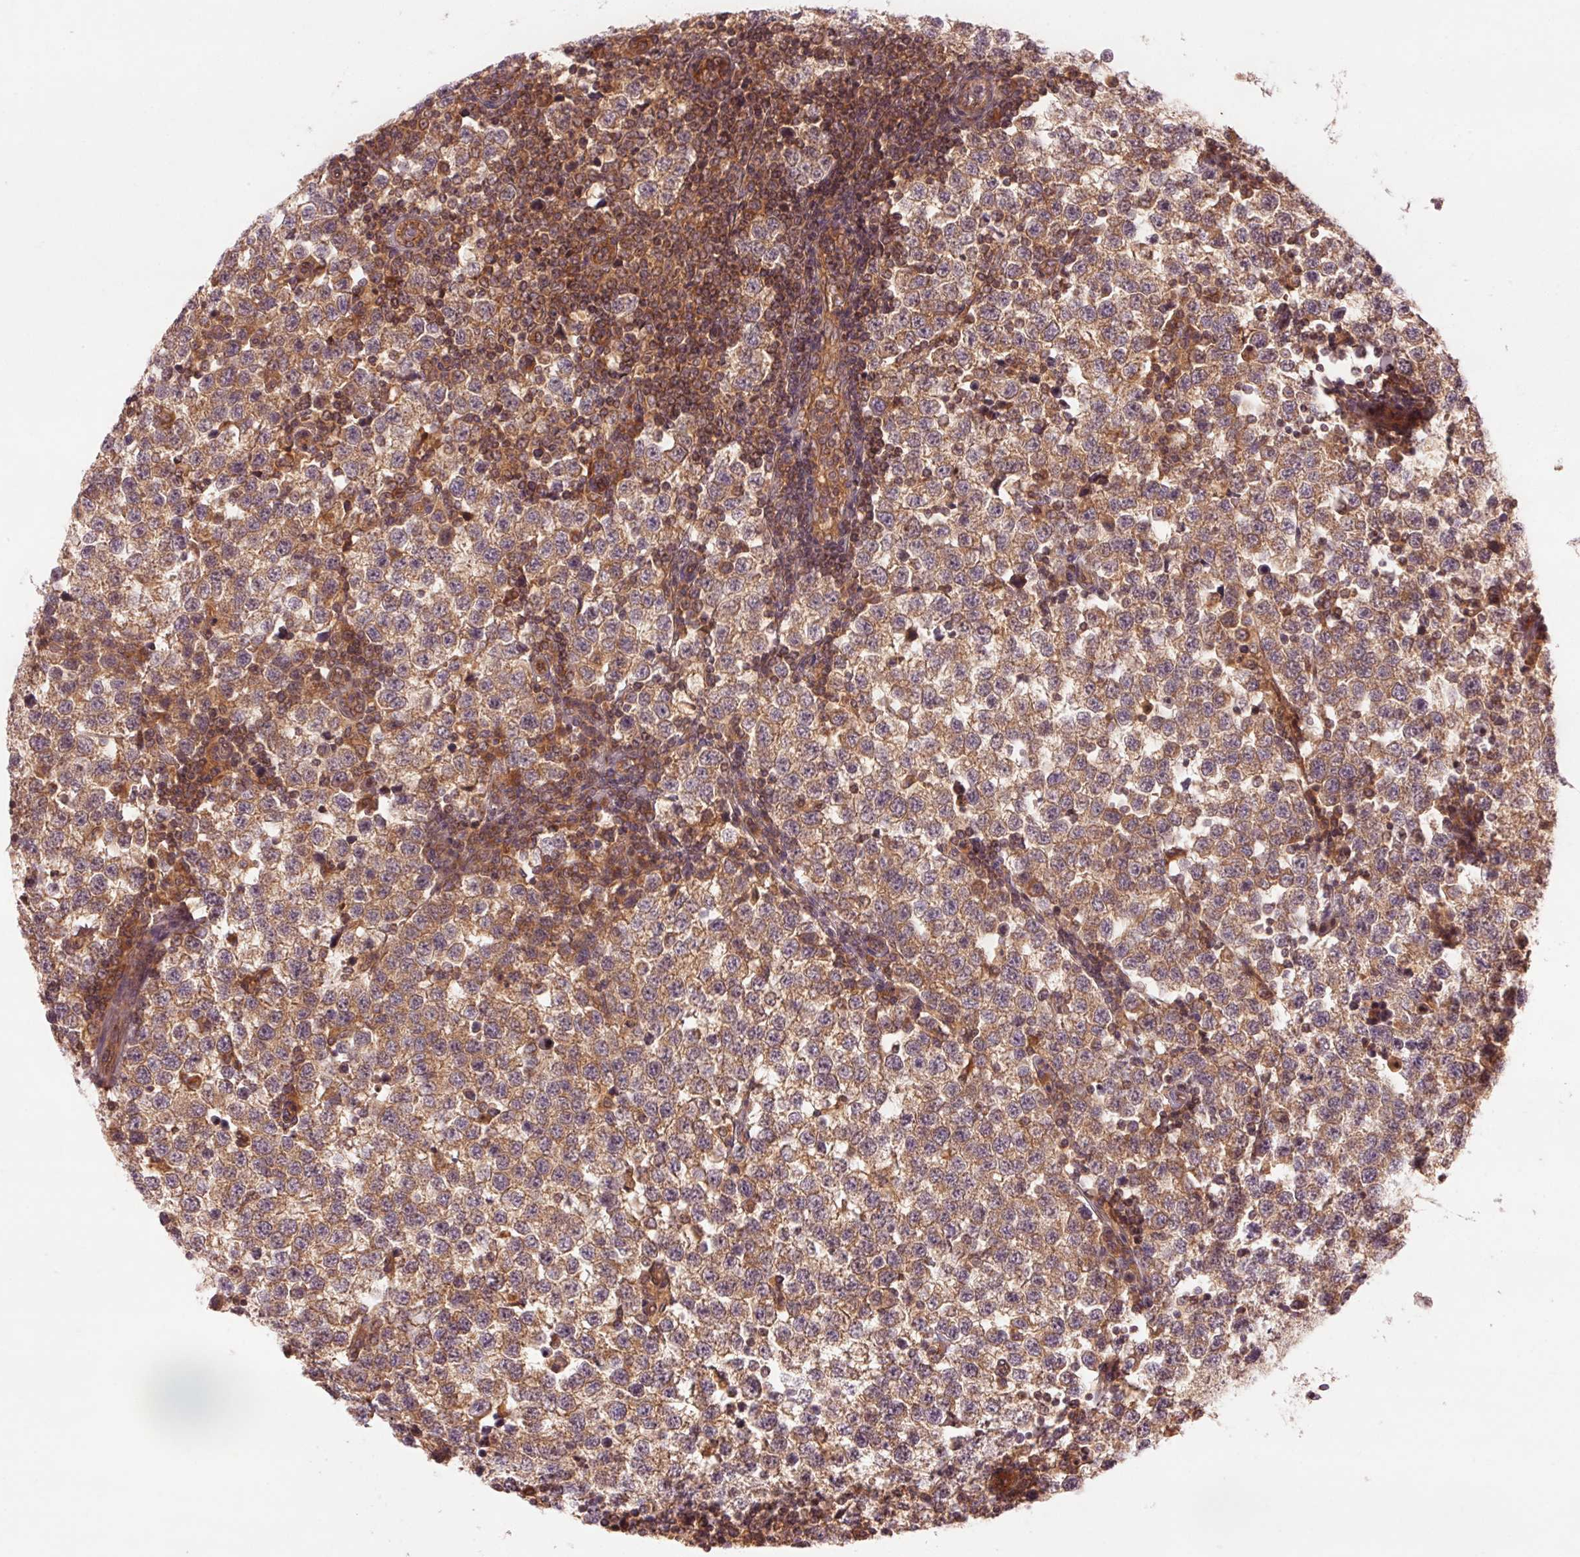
{"staining": {"intensity": "weak", "quantity": ">75%", "location": "cytoplasmic/membranous"}, "tissue": "testis cancer", "cell_type": "Tumor cells", "image_type": "cancer", "snomed": [{"axis": "morphology", "description": "Seminoma, NOS"}, {"axis": "topography", "description": "Testis"}], "caption": "Immunohistochemistry of human testis seminoma shows low levels of weak cytoplasmic/membranous positivity in approximately >75% of tumor cells. The staining was performed using DAB (3,3'-diaminobenzidine), with brown indicating positive protein expression. Nuclei are stained blue with hematoxylin.", "gene": "CTNNA1", "patient": {"sex": "male", "age": 34}}